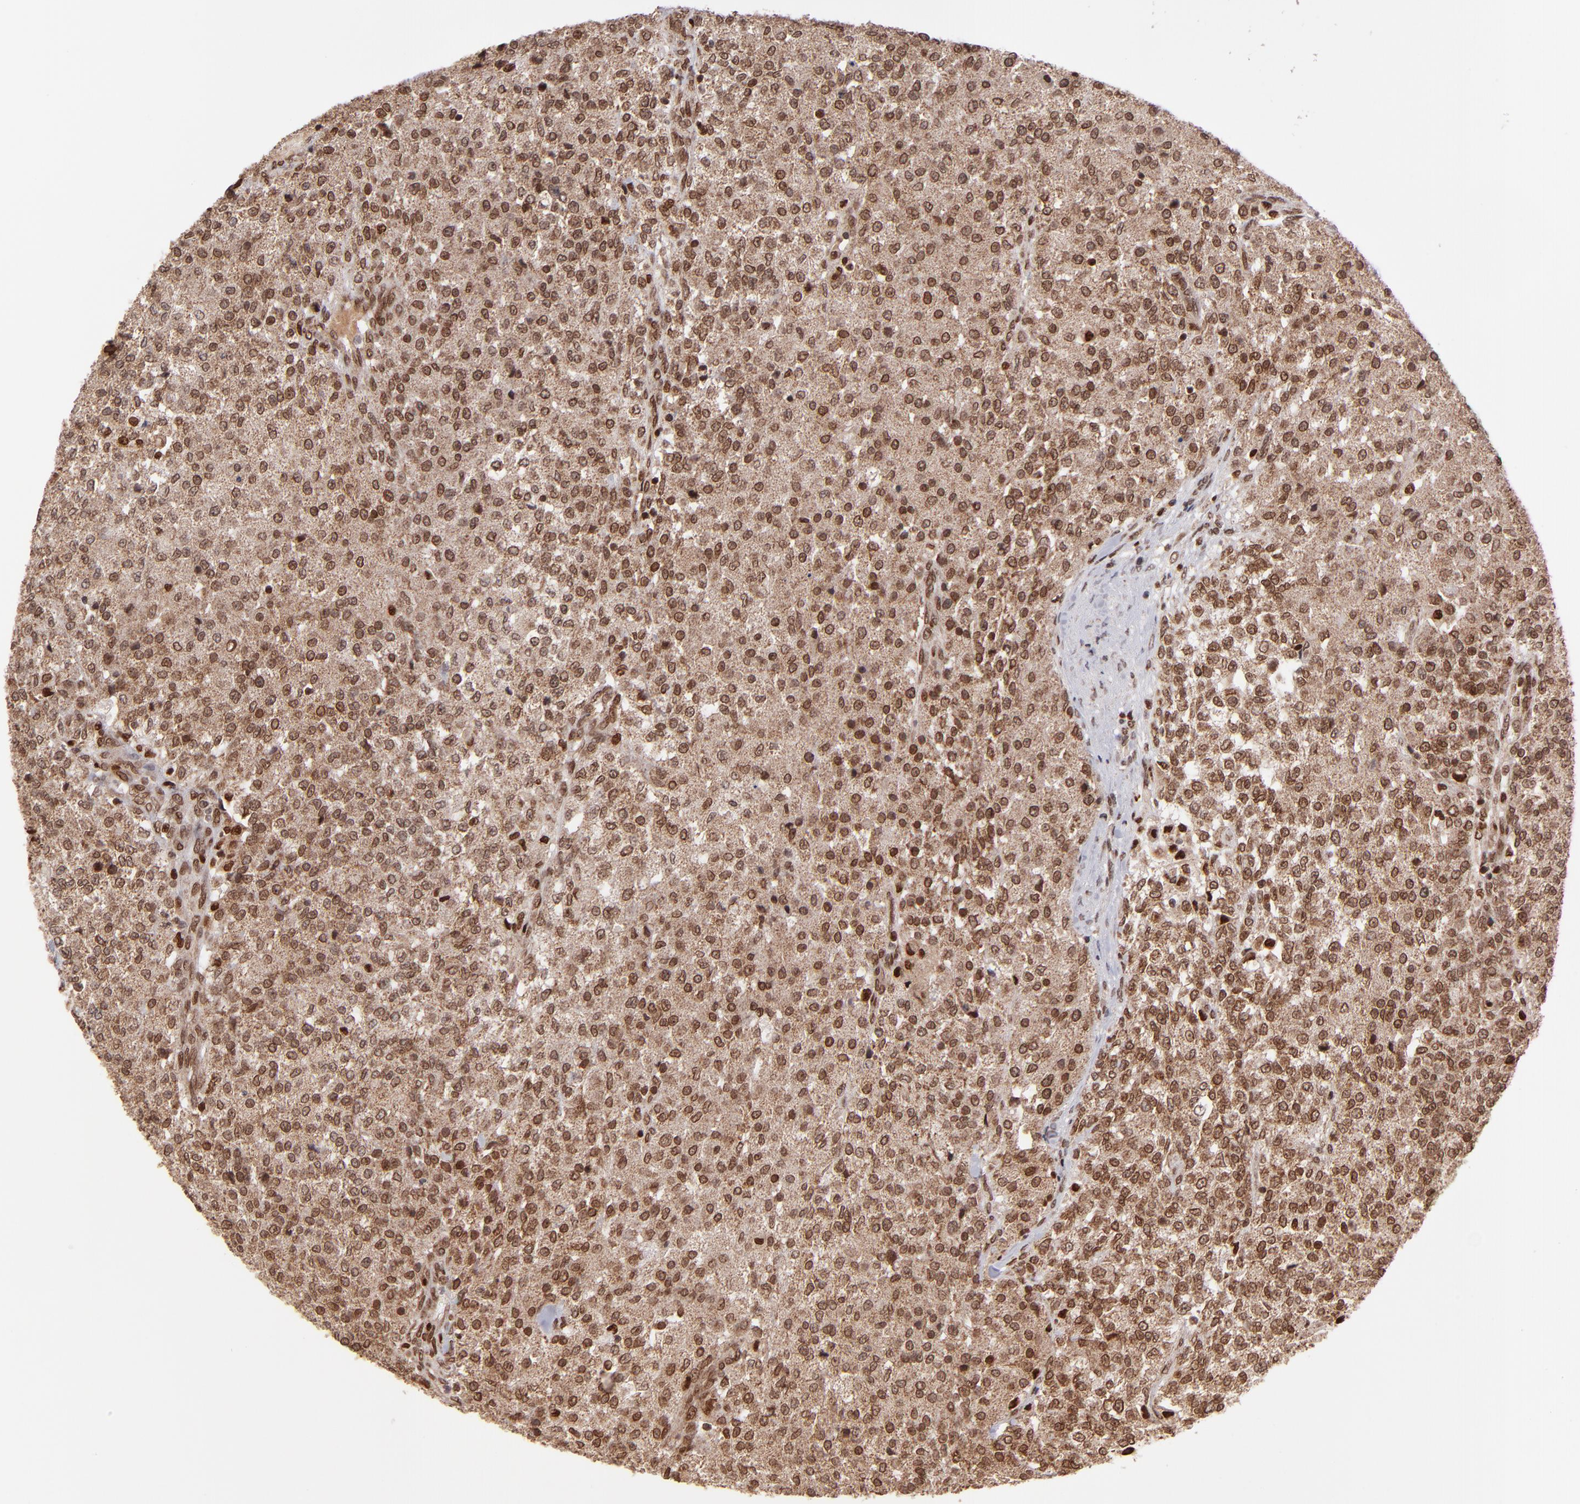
{"staining": {"intensity": "moderate", "quantity": ">75%", "location": "cytoplasmic/membranous,nuclear"}, "tissue": "testis cancer", "cell_type": "Tumor cells", "image_type": "cancer", "snomed": [{"axis": "morphology", "description": "Seminoma, NOS"}, {"axis": "topography", "description": "Testis"}], "caption": "Approximately >75% of tumor cells in testis seminoma reveal moderate cytoplasmic/membranous and nuclear protein expression as visualized by brown immunohistochemical staining.", "gene": "TOP1MT", "patient": {"sex": "male", "age": 59}}